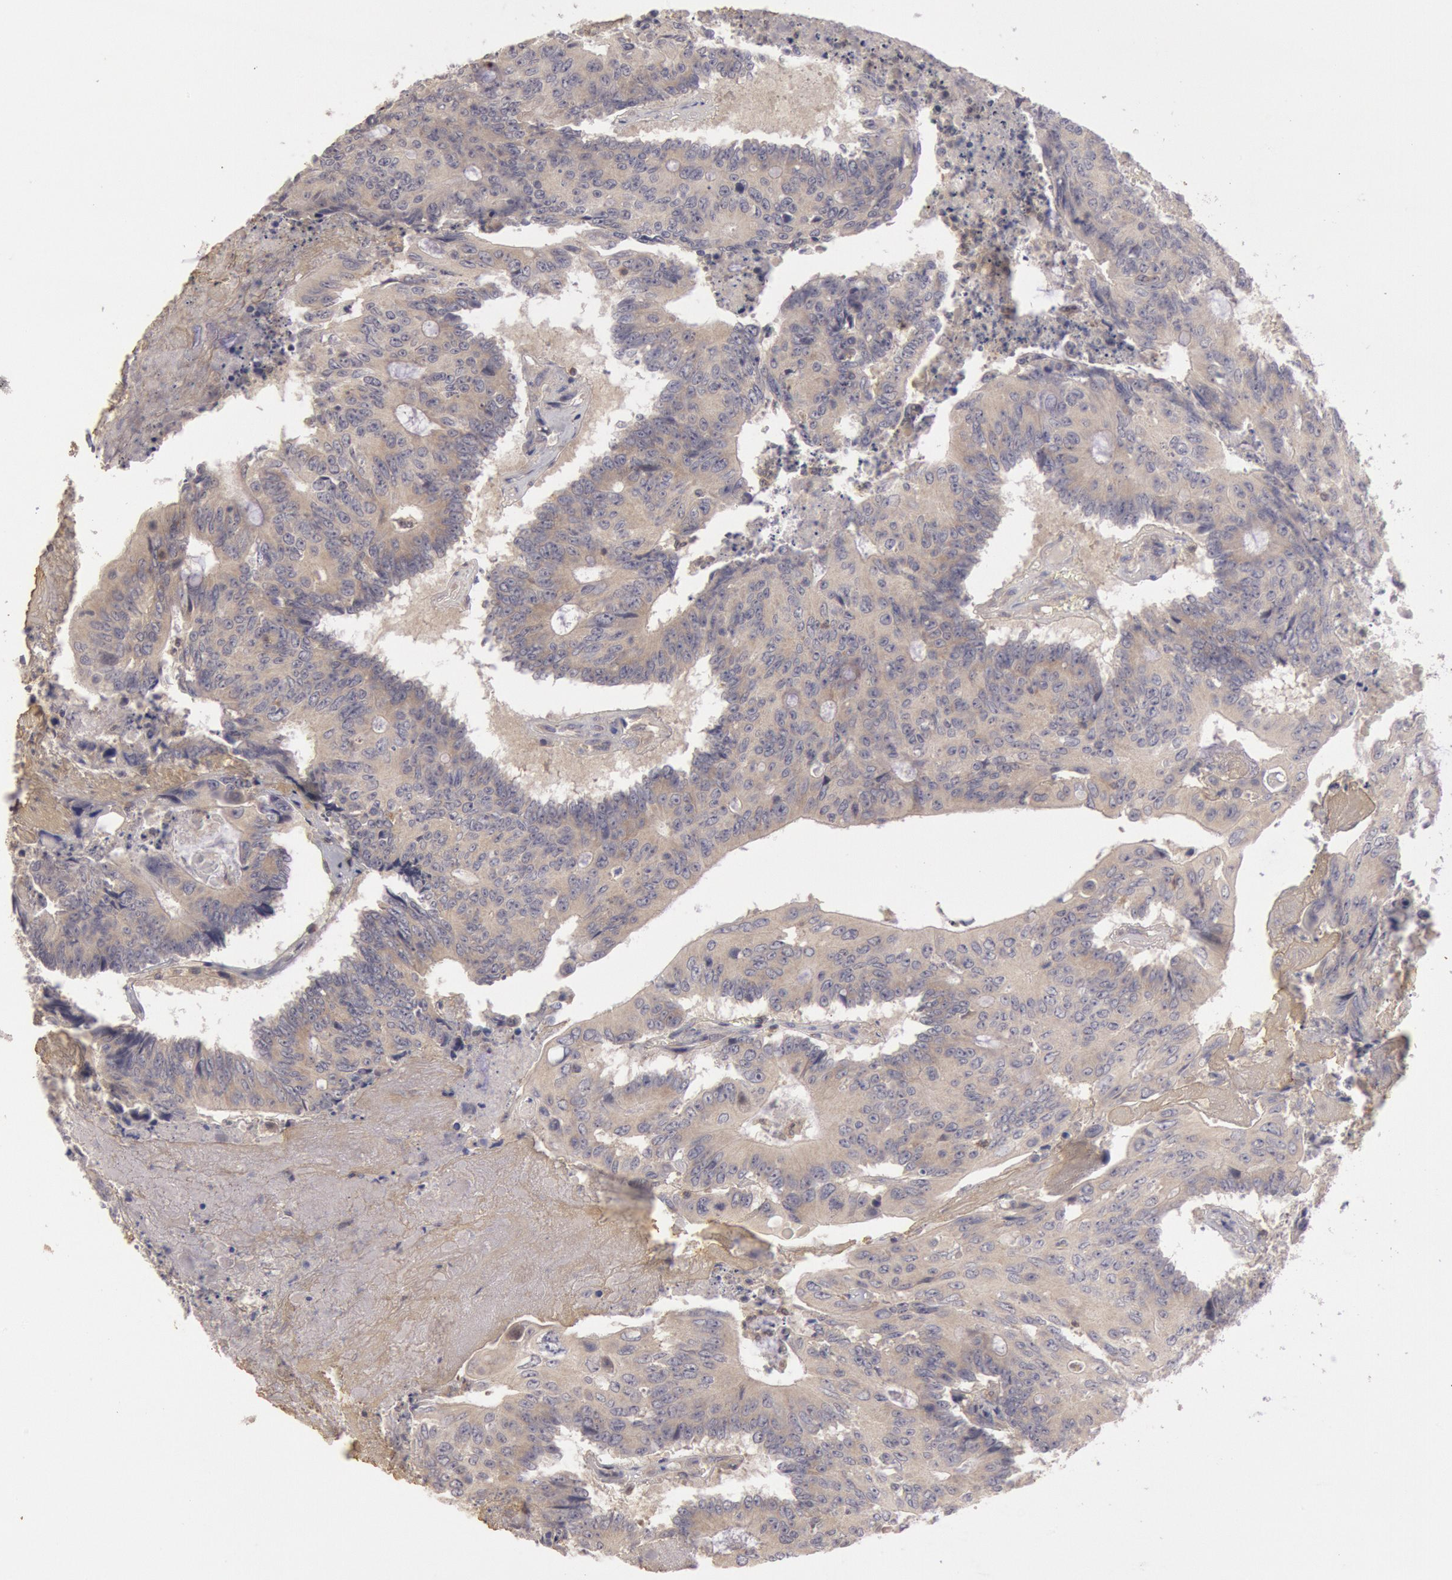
{"staining": {"intensity": "weak", "quantity": ">75%", "location": "cytoplasmic/membranous"}, "tissue": "colorectal cancer", "cell_type": "Tumor cells", "image_type": "cancer", "snomed": [{"axis": "morphology", "description": "Adenocarcinoma, NOS"}, {"axis": "topography", "description": "Colon"}], "caption": "Immunohistochemical staining of human colorectal adenocarcinoma displays low levels of weak cytoplasmic/membranous protein positivity in approximately >75% of tumor cells.", "gene": "PIK3R1", "patient": {"sex": "male", "age": 65}}